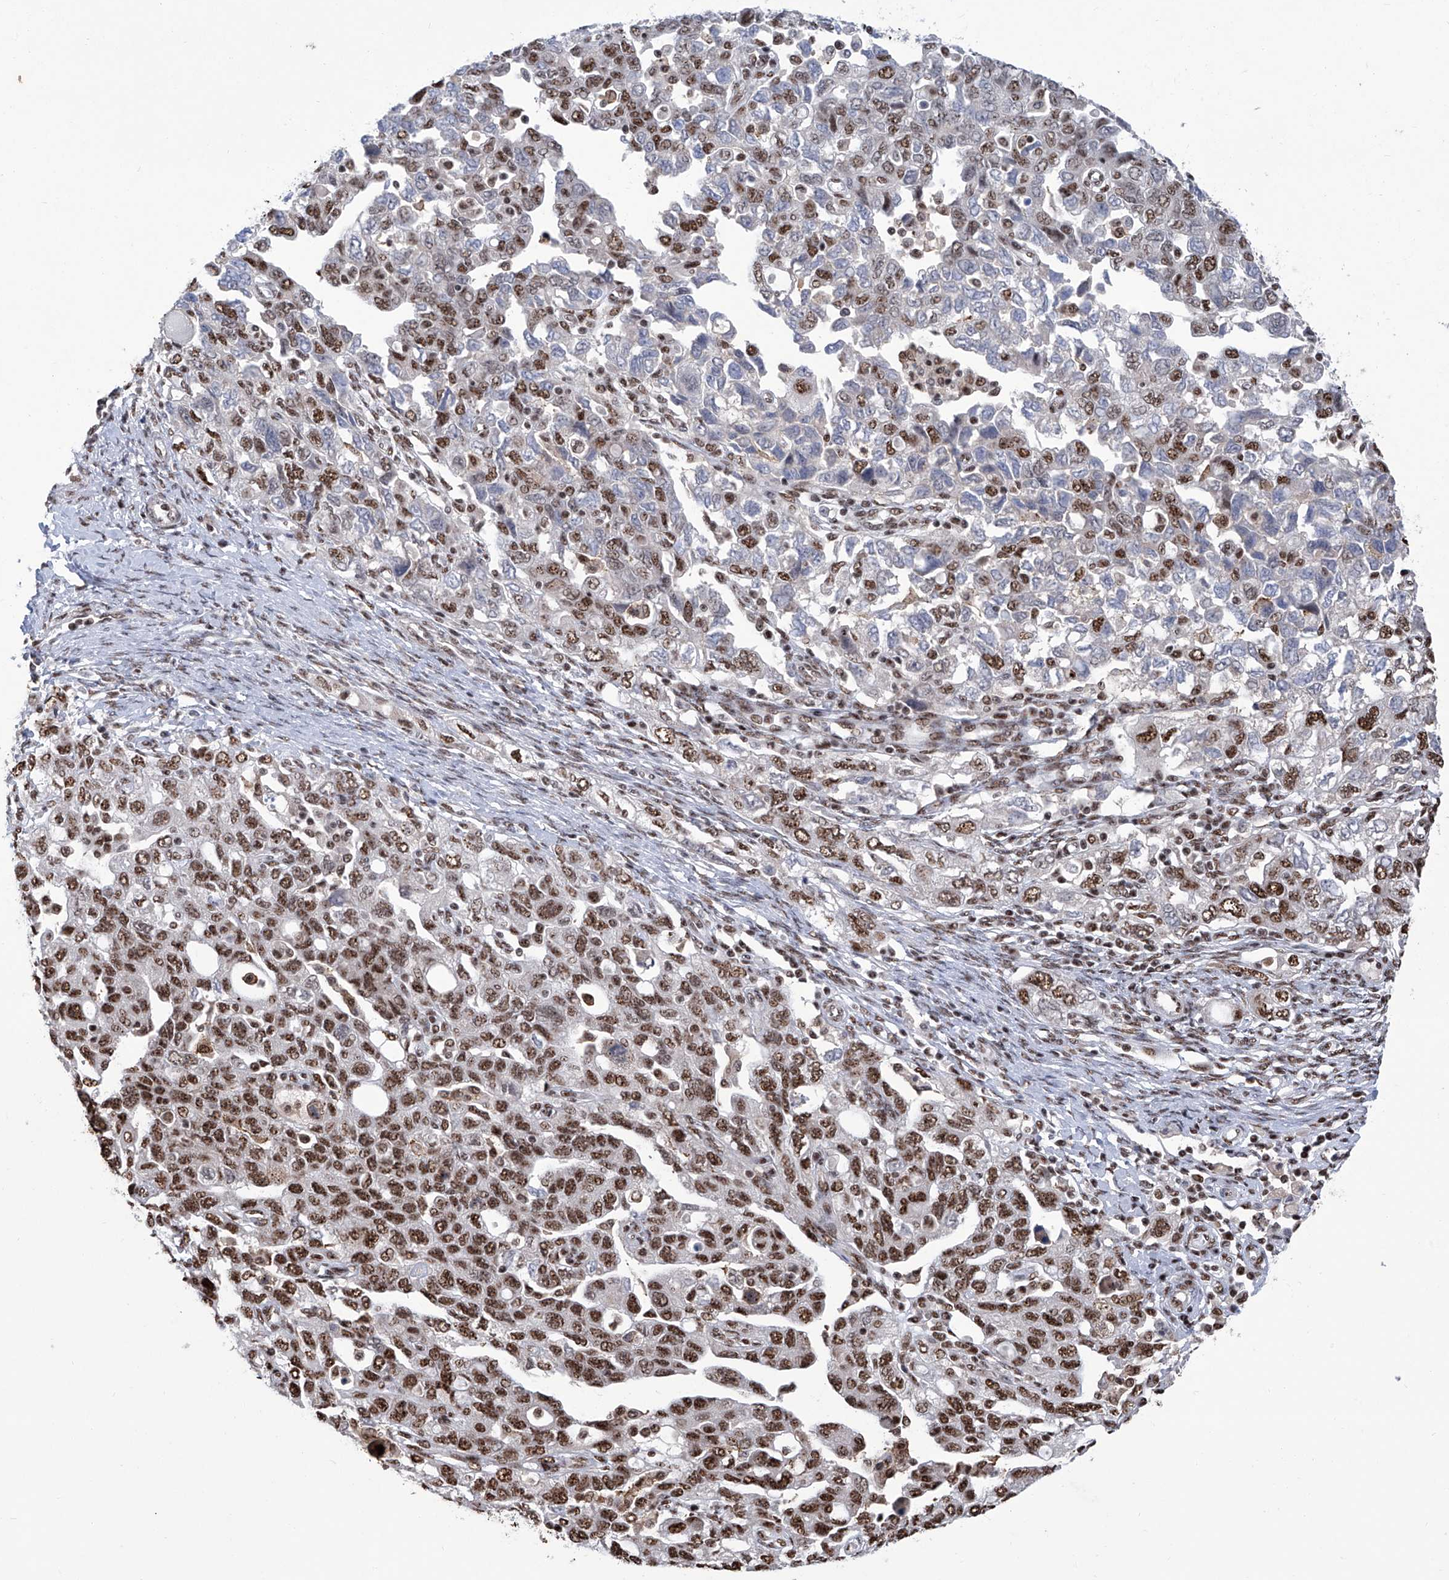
{"staining": {"intensity": "strong", "quantity": "25%-75%", "location": "nuclear"}, "tissue": "ovarian cancer", "cell_type": "Tumor cells", "image_type": "cancer", "snomed": [{"axis": "morphology", "description": "Carcinoma, NOS"}, {"axis": "morphology", "description": "Cystadenocarcinoma, serous, NOS"}, {"axis": "topography", "description": "Ovary"}], "caption": "An image showing strong nuclear expression in approximately 25%-75% of tumor cells in ovarian serous cystadenocarcinoma, as visualized by brown immunohistochemical staining.", "gene": "FBXL4", "patient": {"sex": "female", "age": 69}}